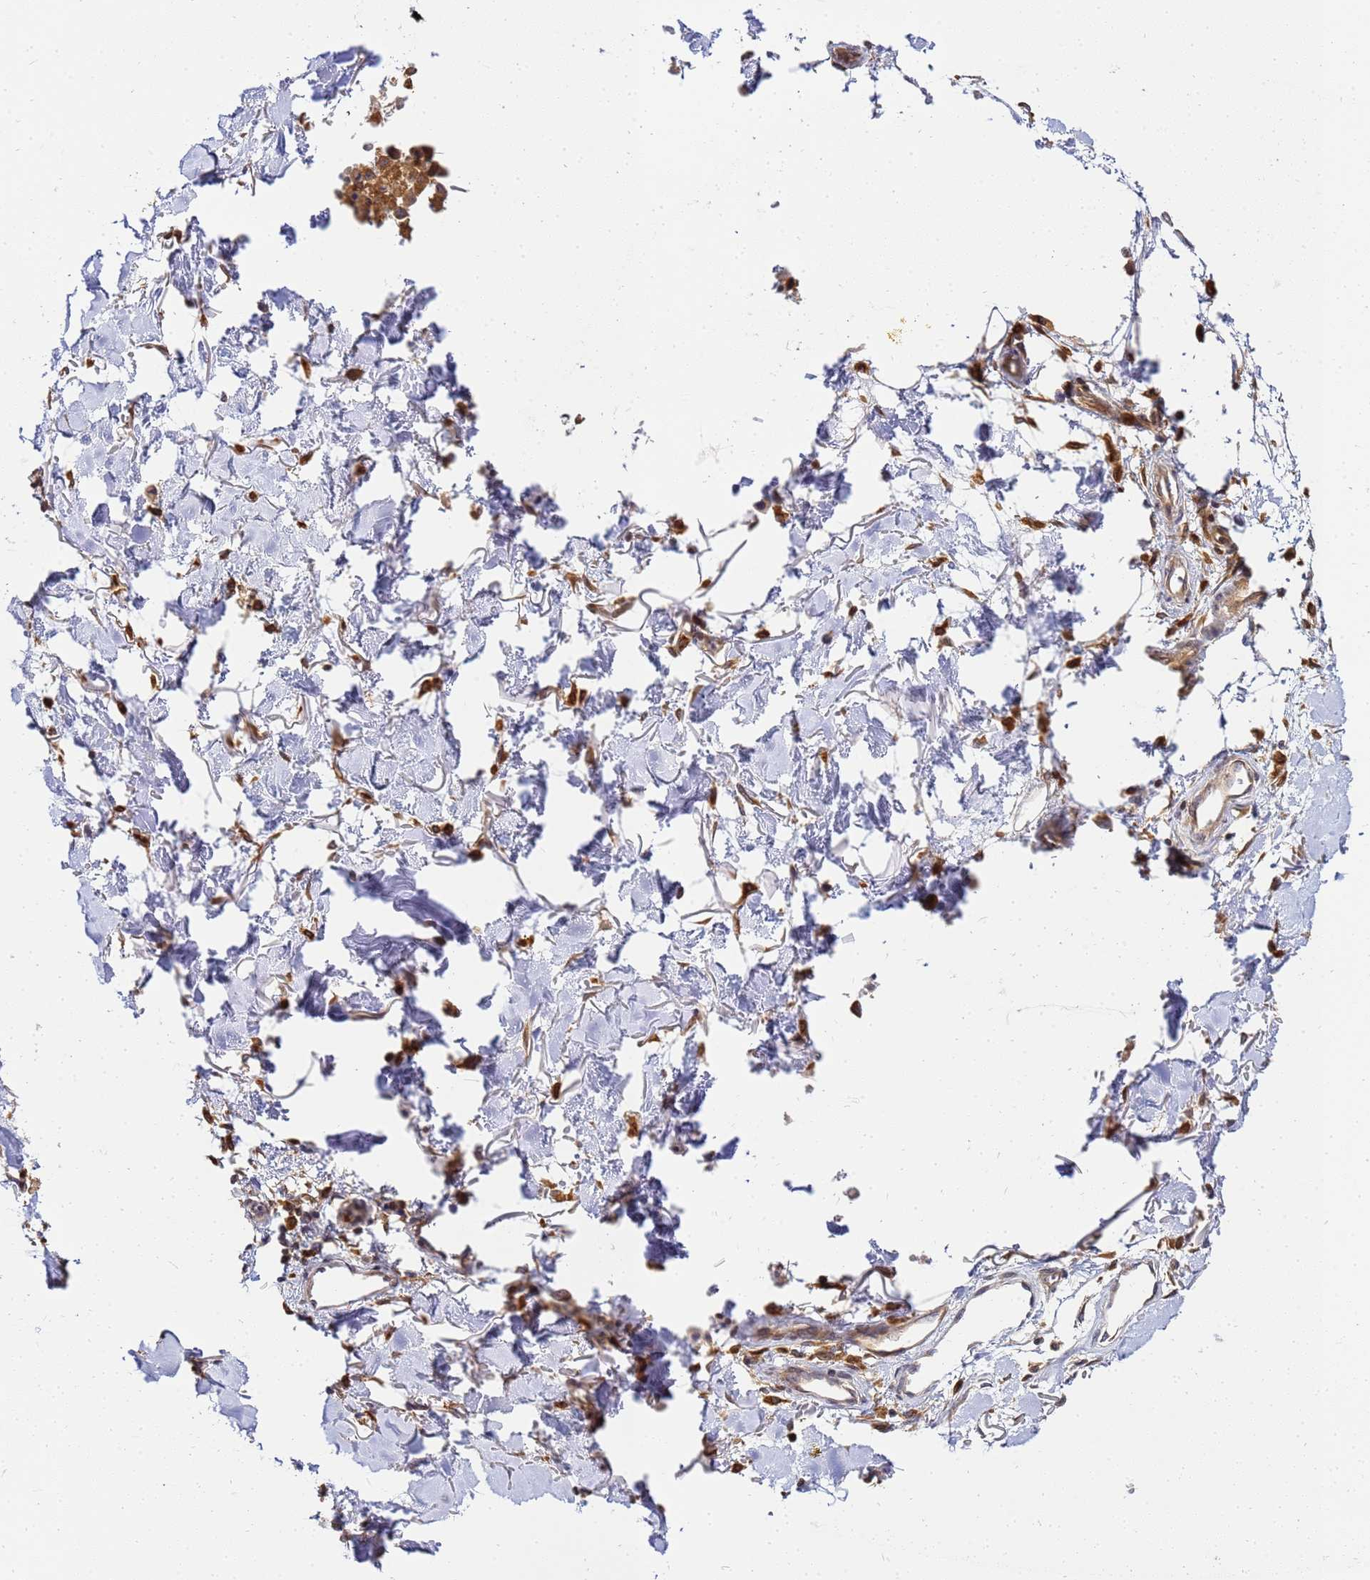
{"staining": {"intensity": "moderate", "quantity": ">75%", "location": "cytoplasmic/membranous"}, "tissue": "melanoma", "cell_type": "Tumor cells", "image_type": "cancer", "snomed": [{"axis": "morphology", "description": "Malignant melanoma, Metastatic site"}, {"axis": "topography", "description": "Skin"}], "caption": "Malignant melanoma (metastatic site) stained with a brown dye reveals moderate cytoplasmic/membranous positive positivity in about >75% of tumor cells.", "gene": "ADPGK", "patient": {"sex": "female", "age": 81}}